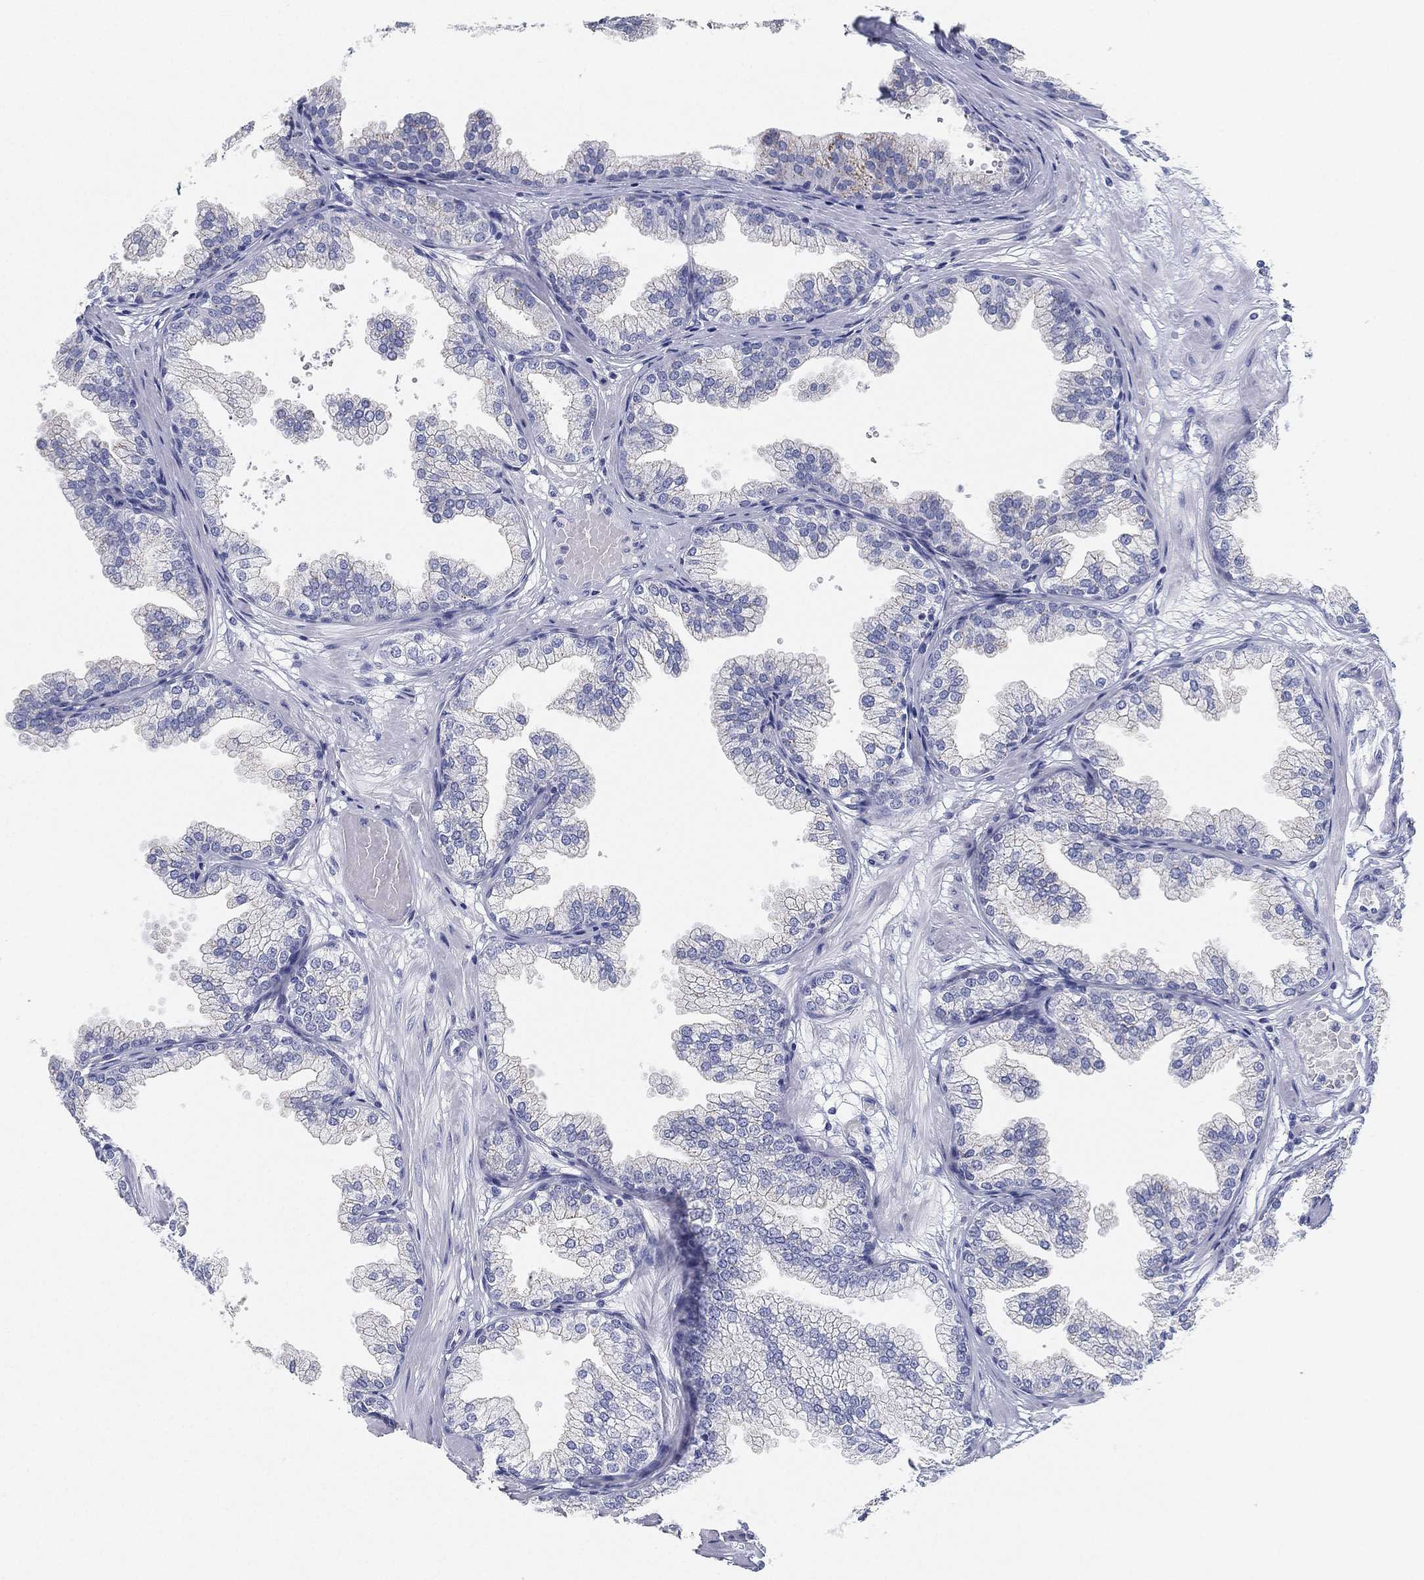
{"staining": {"intensity": "negative", "quantity": "none", "location": "none"}, "tissue": "prostate", "cell_type": "Glandular cells", "image_type": "normal", "snomed": [{"axis": "morphology", "description": "Normal tissue, NOS"}, {"axis": "topography", "description": "Prostate"}], "caption": "DAB (3,3'-diaminobenzidine) immunohistochemical staining of normal human prostate shows no significant positivity in glandular cells. The staining was performed using DAB (3,3'-diaminobenzidine) to visualize the protein expression in brown, while the nuclei were stained in blue with hematoxylin (Magnification: 20x).", "gene": "GPR61", "patient": {"sex": "male", "age": 37}}